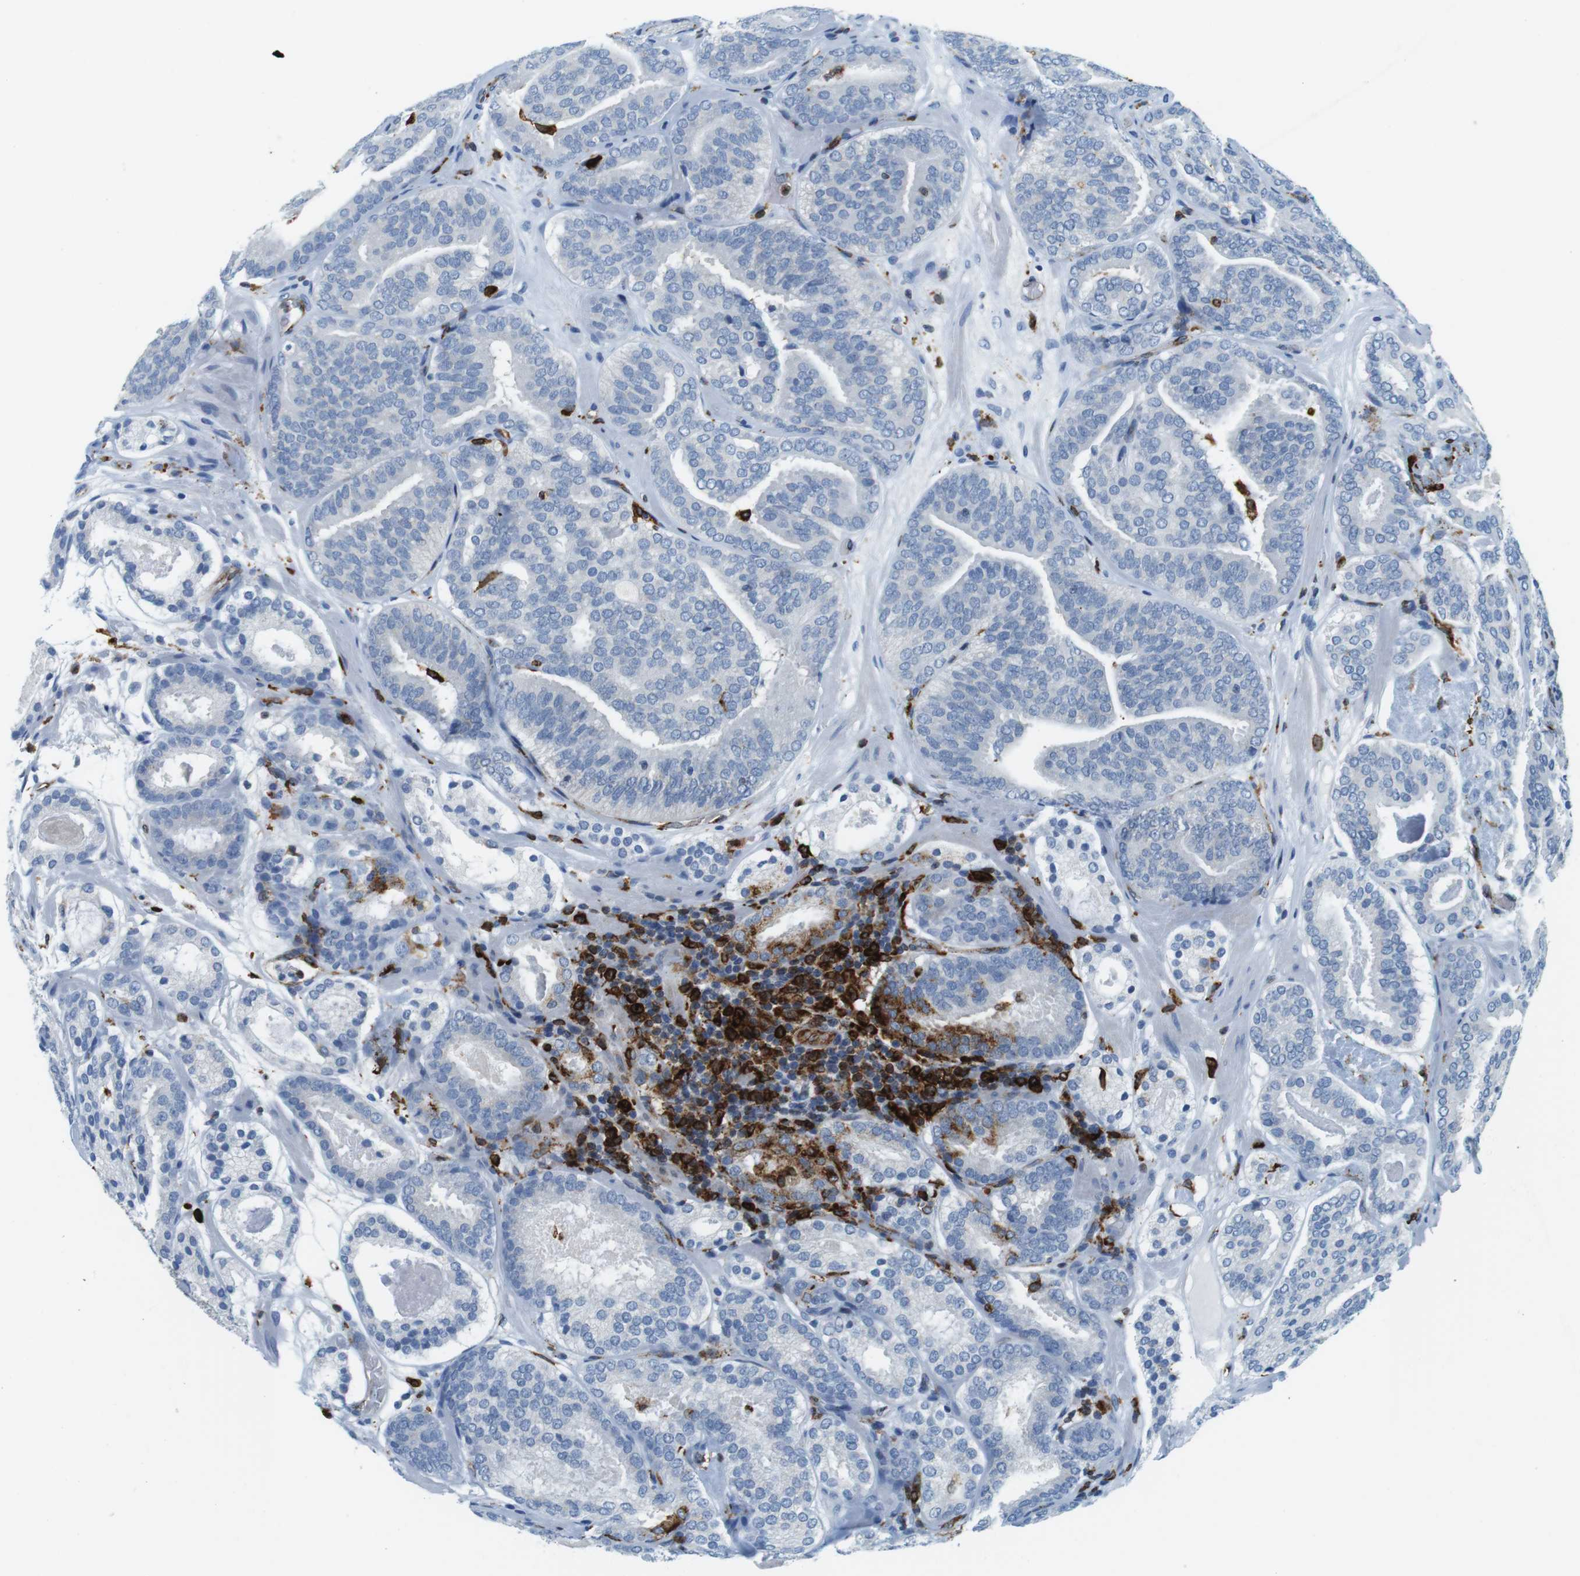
{"staining": {"intensity": "negative", "quantity": "none", "location": "none"}, "tissue": "prostate cancer", "cell_type": "Tumor cells", "image_type": "cancer", "snomed": [{"axis": "morphology", "description": "Adenocarcinoma, Low grade"}, {"axis": "topography", "description": "Prostate"}], "caption": "High magnification brightfield microscopy of adenocarcinoma (low-grade) (prostate) stained with DAB (brown) and counterstained with hematoxylin (blue): tumor cells show no significant positivity.", "gene": "CIITA", "patient": {"sex": "male", "age": 69}}